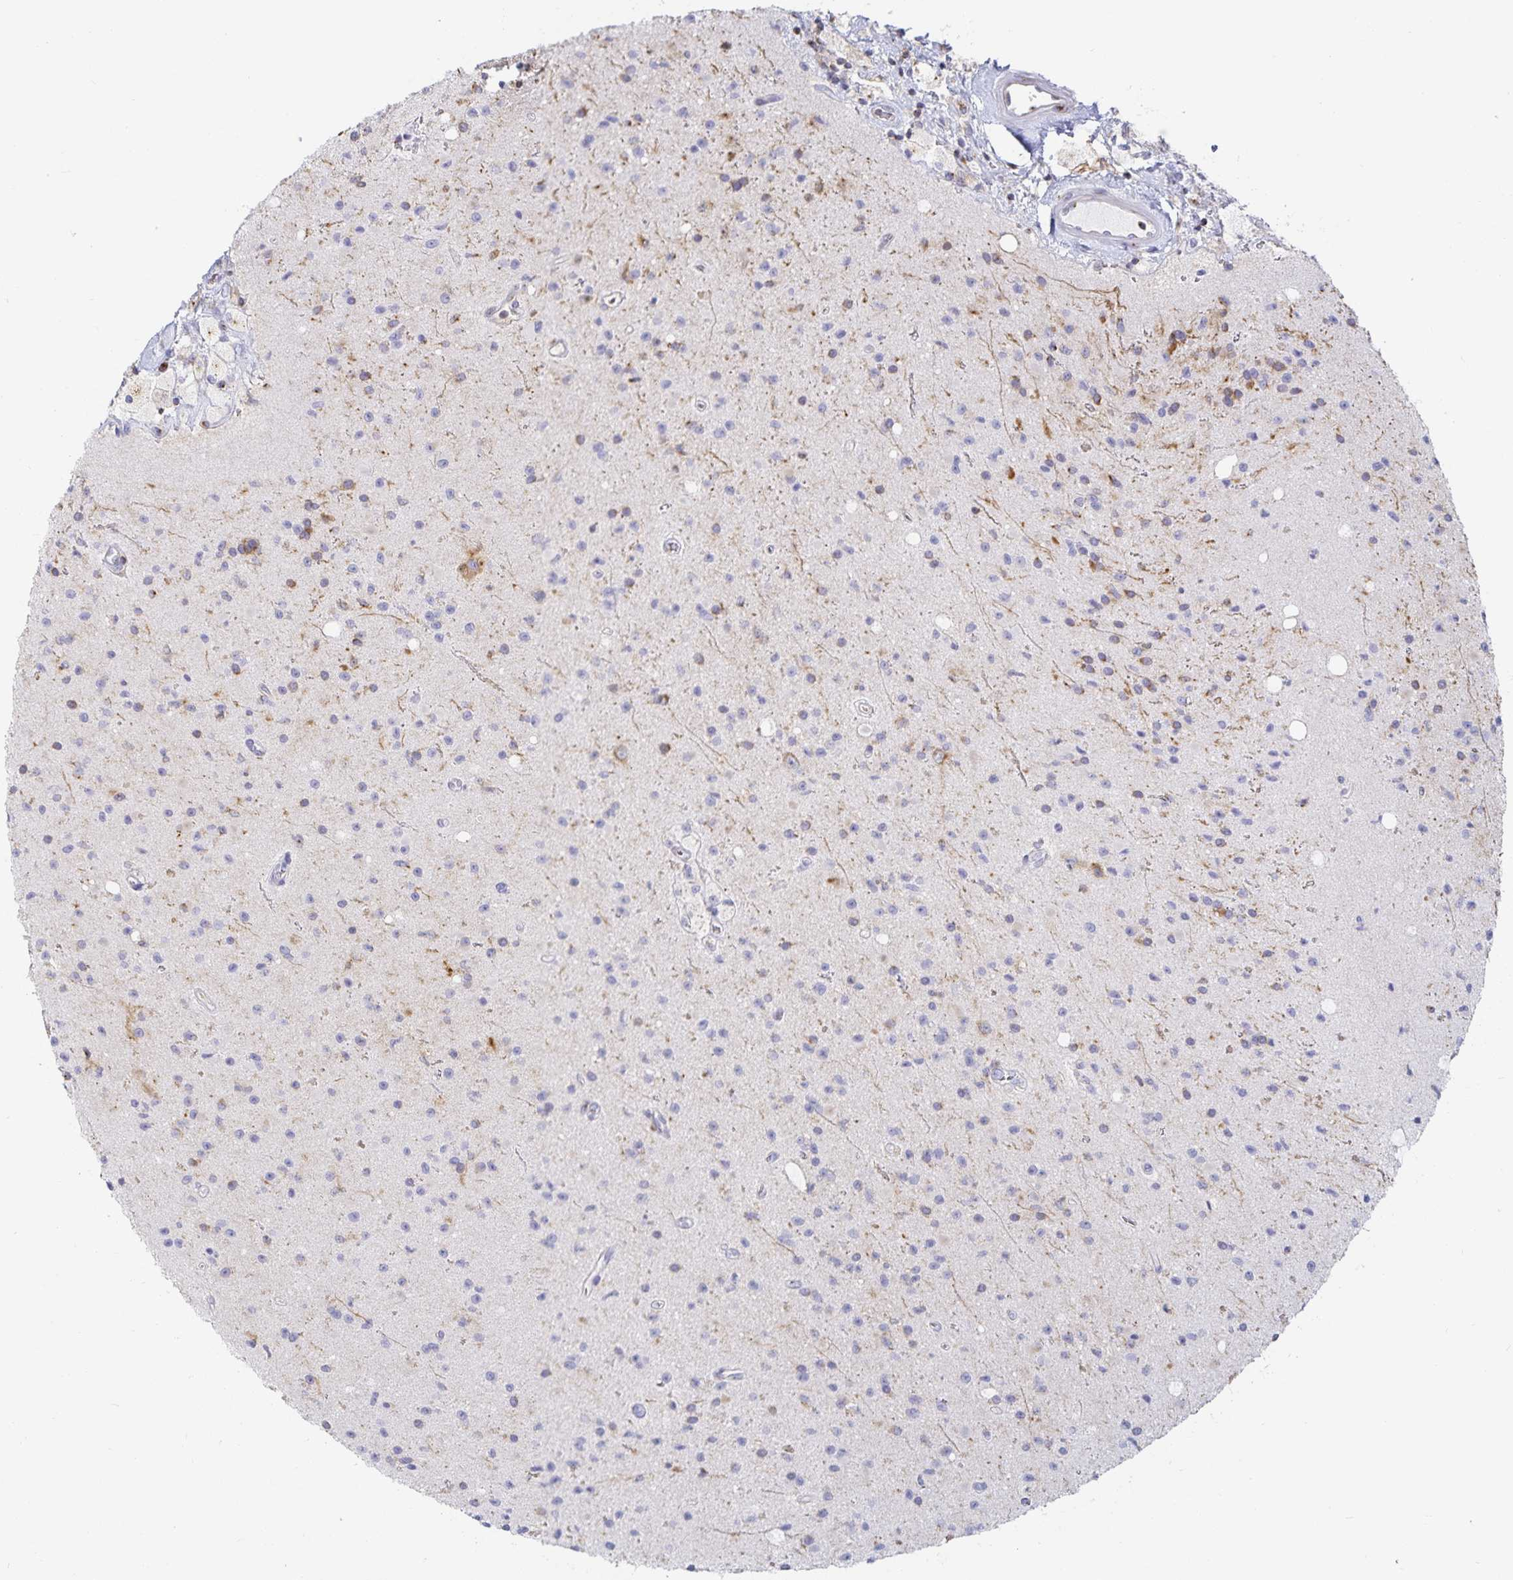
{"staining": {"intensity": "negative", "quantity": "none", "location": "none"}, "tissue": "glioma", "cell_type": "Tumor cells", "image_type": "cancer", "snomed": [{"axis": "morphology", "description": "Glioma, malignant, High grade"}, {"axis": "topography", "description": "Brain"}], "caption": "Immunohistochemistry of malignant glioma (high-grade) shows no positivity in tumor cells.", "gene": "SFTPA1", "patient": {"sex": "male", "age": 36}}